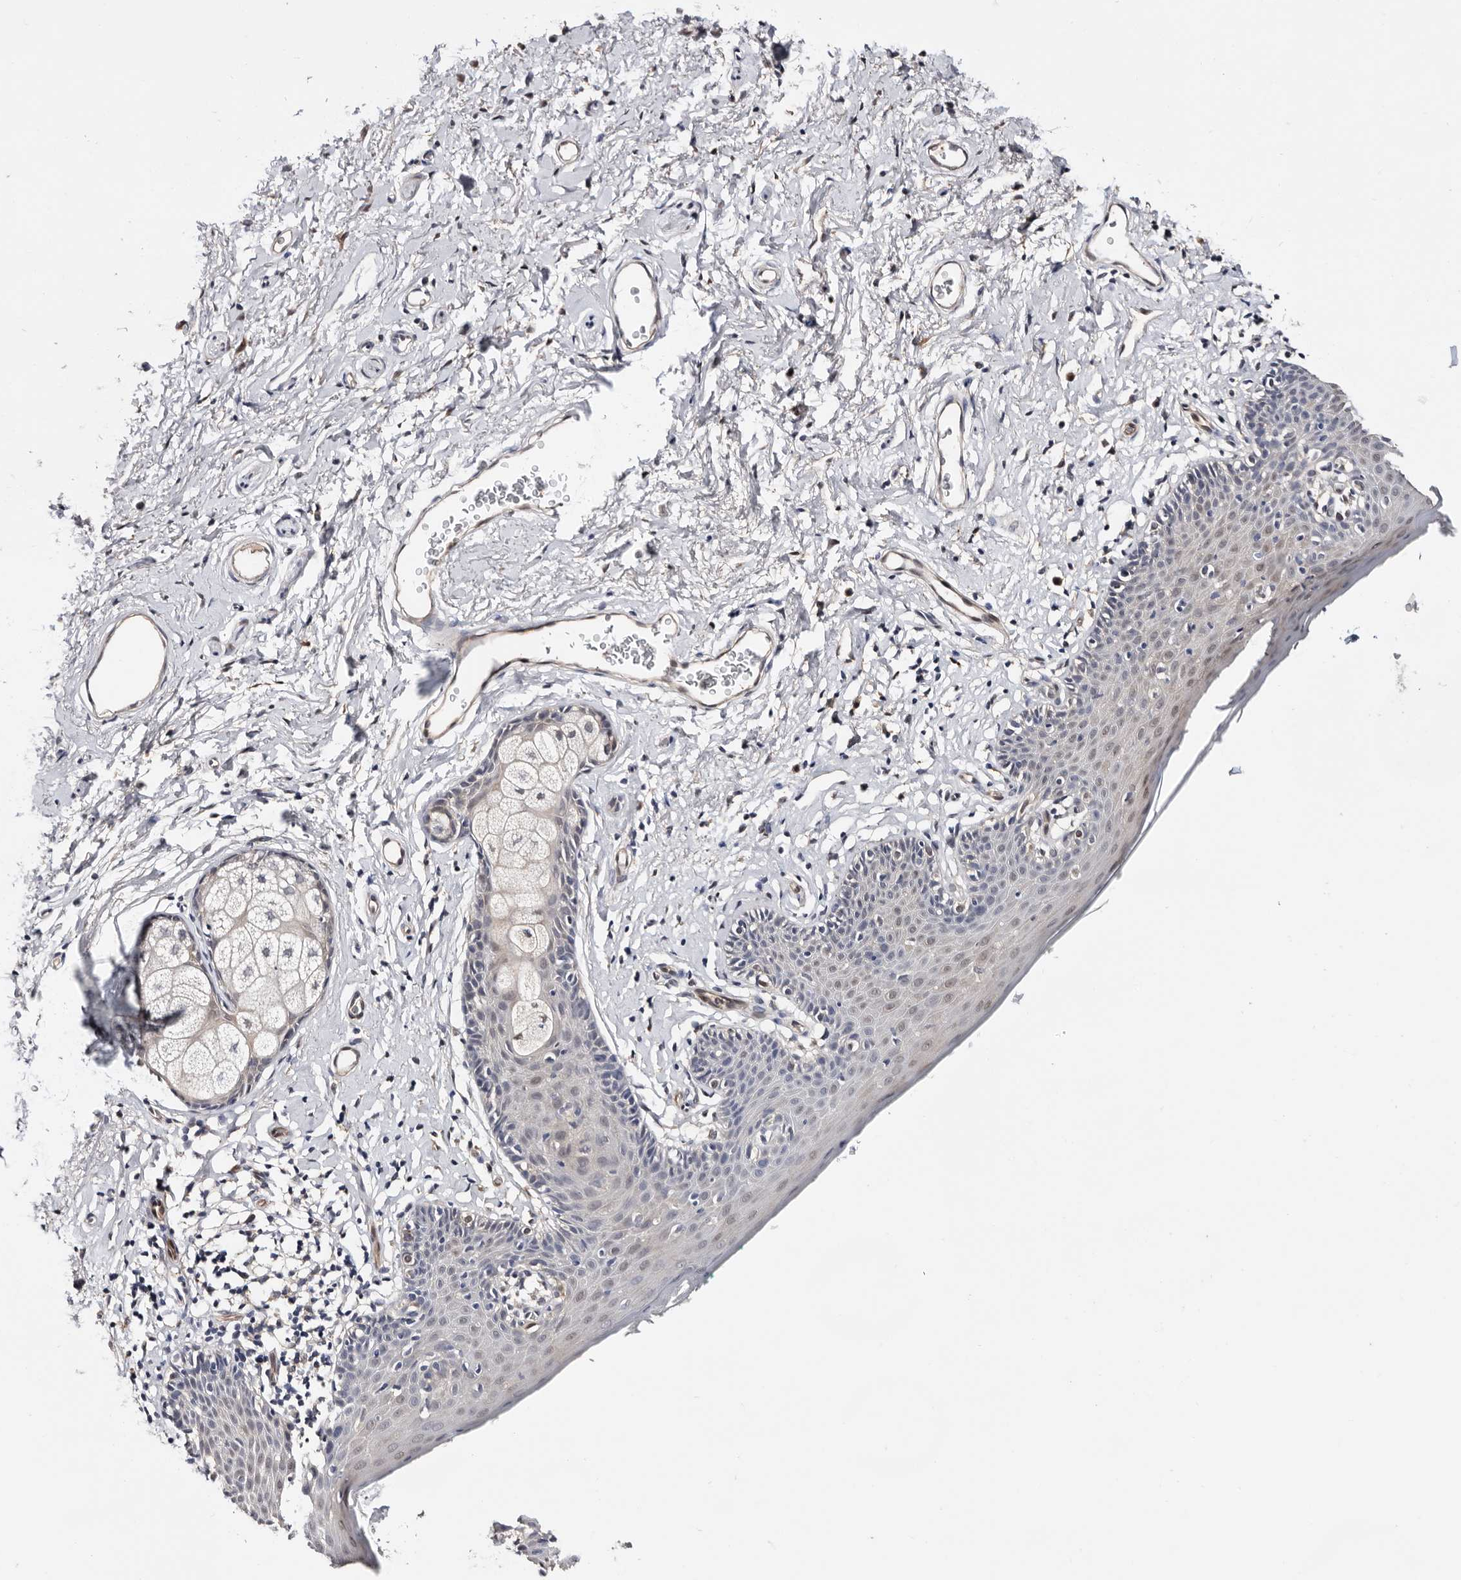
{"staining": {"intensity": "negative", "quantity": "none", "location": "none"}, "tissue": "skin", "cell_type": "Epidermal cells", "image_type": "normal", "snomed": [{"axis": "morphology", "description": "Normal tissue, NOS"}, {"axis": "topography", "description": "Vulva"}], "caption": "A high-resolution photomicrograph shows immunohistochemistry staining of normal skin, which displays no significant expression in epidermal cells. The staining was performed using DAB to visualize the protein expression in brown, while the nuclei were stained in blue with hematoxylin (Magnification: 20x).", "gene": "TP53I3", "patient": {"sex": "female", "age": 66}}